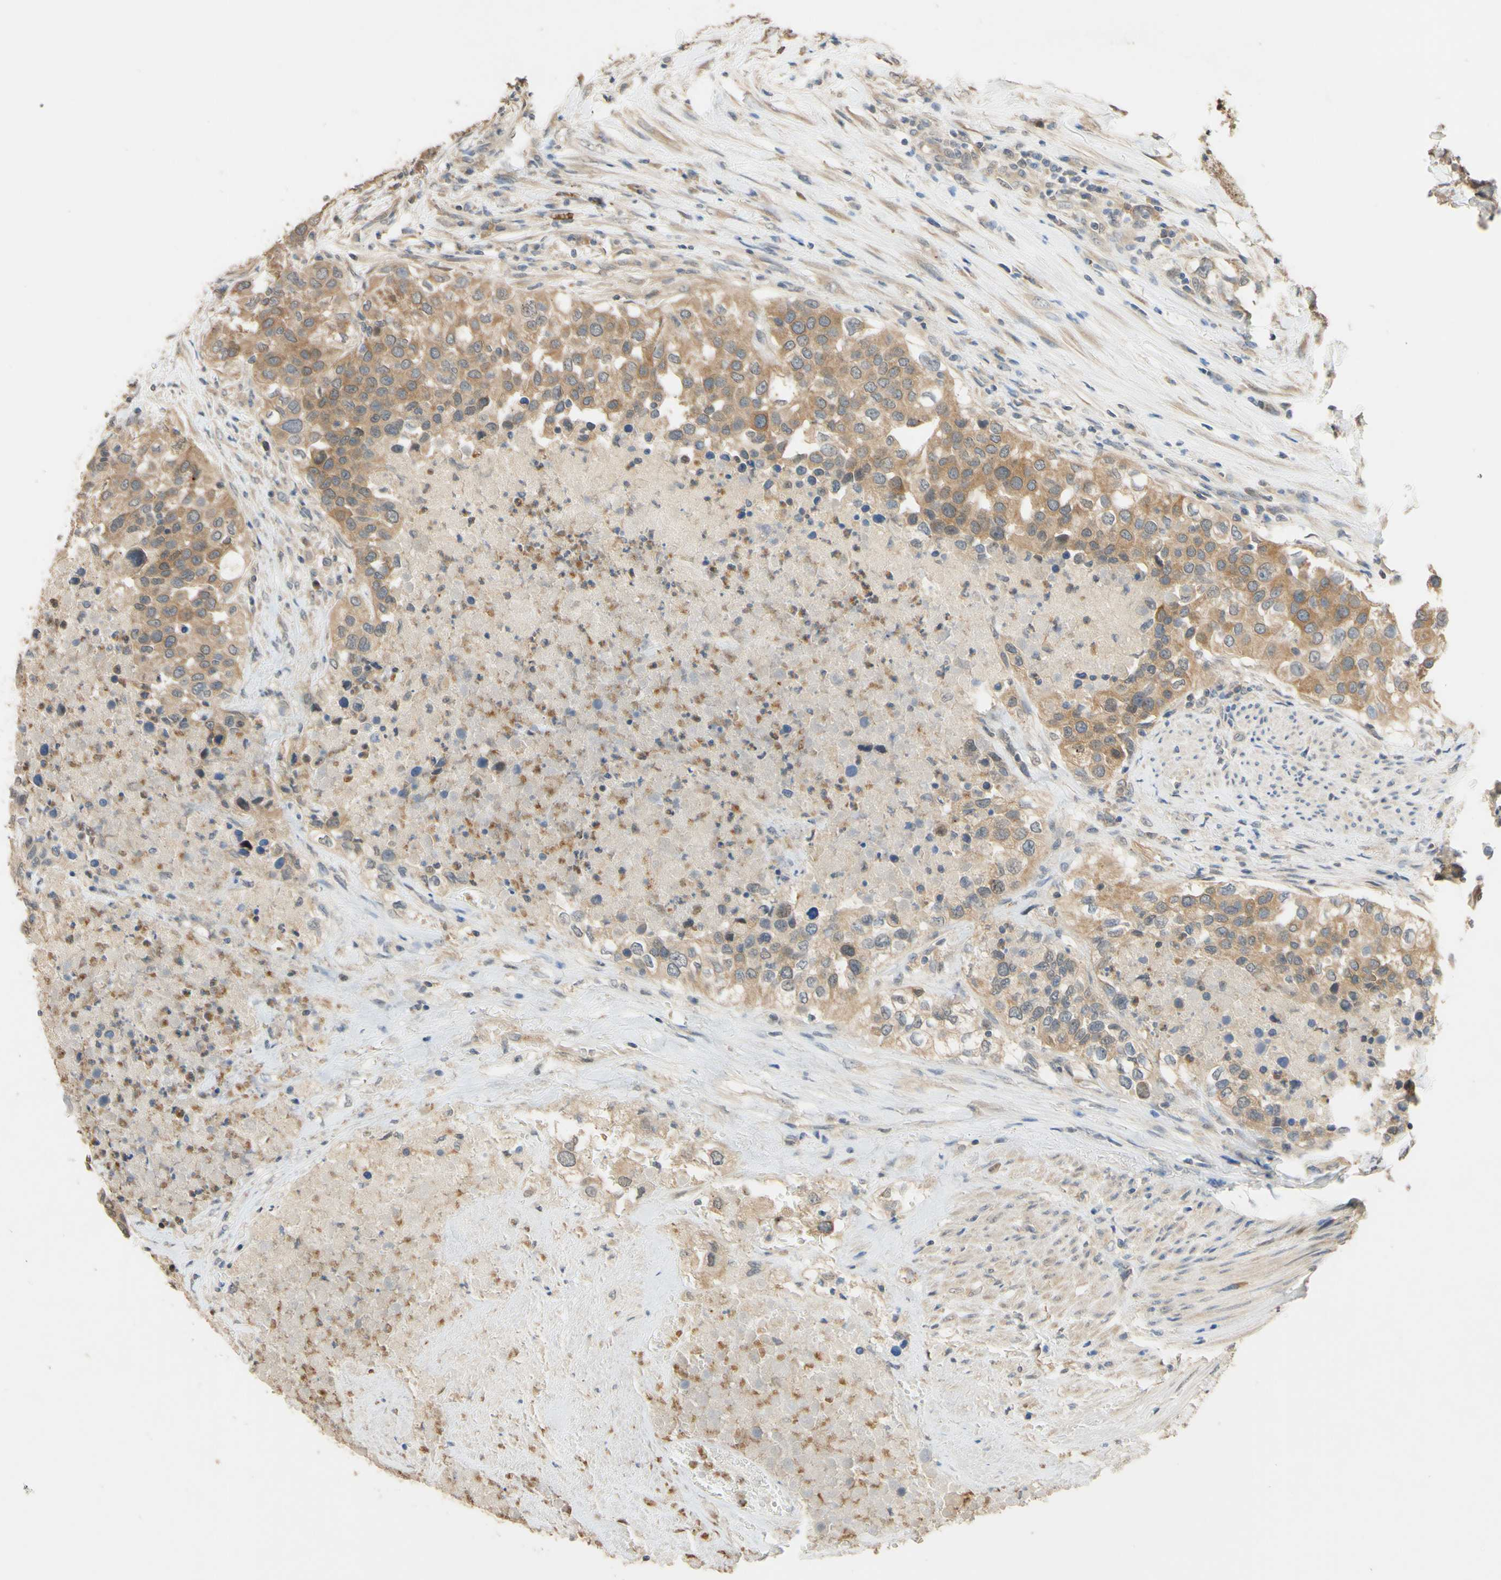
{"staining": {"intensity": "moderate", "quantity": ">75%", "location": "cytoplasmic/membranous"}, "tissue": "urothelial cancer", "cell_type": "Tumor cells", "image_type": "cancer", "snomed": [{"axis": "morphology", "description": "Urothelial carcinoma, High grade"}, {"axis": "topography", "description": "Urinary bladder"}], "caption": "IHC staining of urothelial cancer, which exhibits medium levels of moderate cytoplasmic/membranous positivity in approximately >75% of tumor cells indicating moderate cytoplasmic/membranous protein positivity. The staining was performed using DAB (3,3'-diaminobenzidine) (brown) for protein detection and nuclei were counterstained in hematoxylin (blue).", "gene": "SMIM19", "patient": {"sex": "female", "age": 80}}